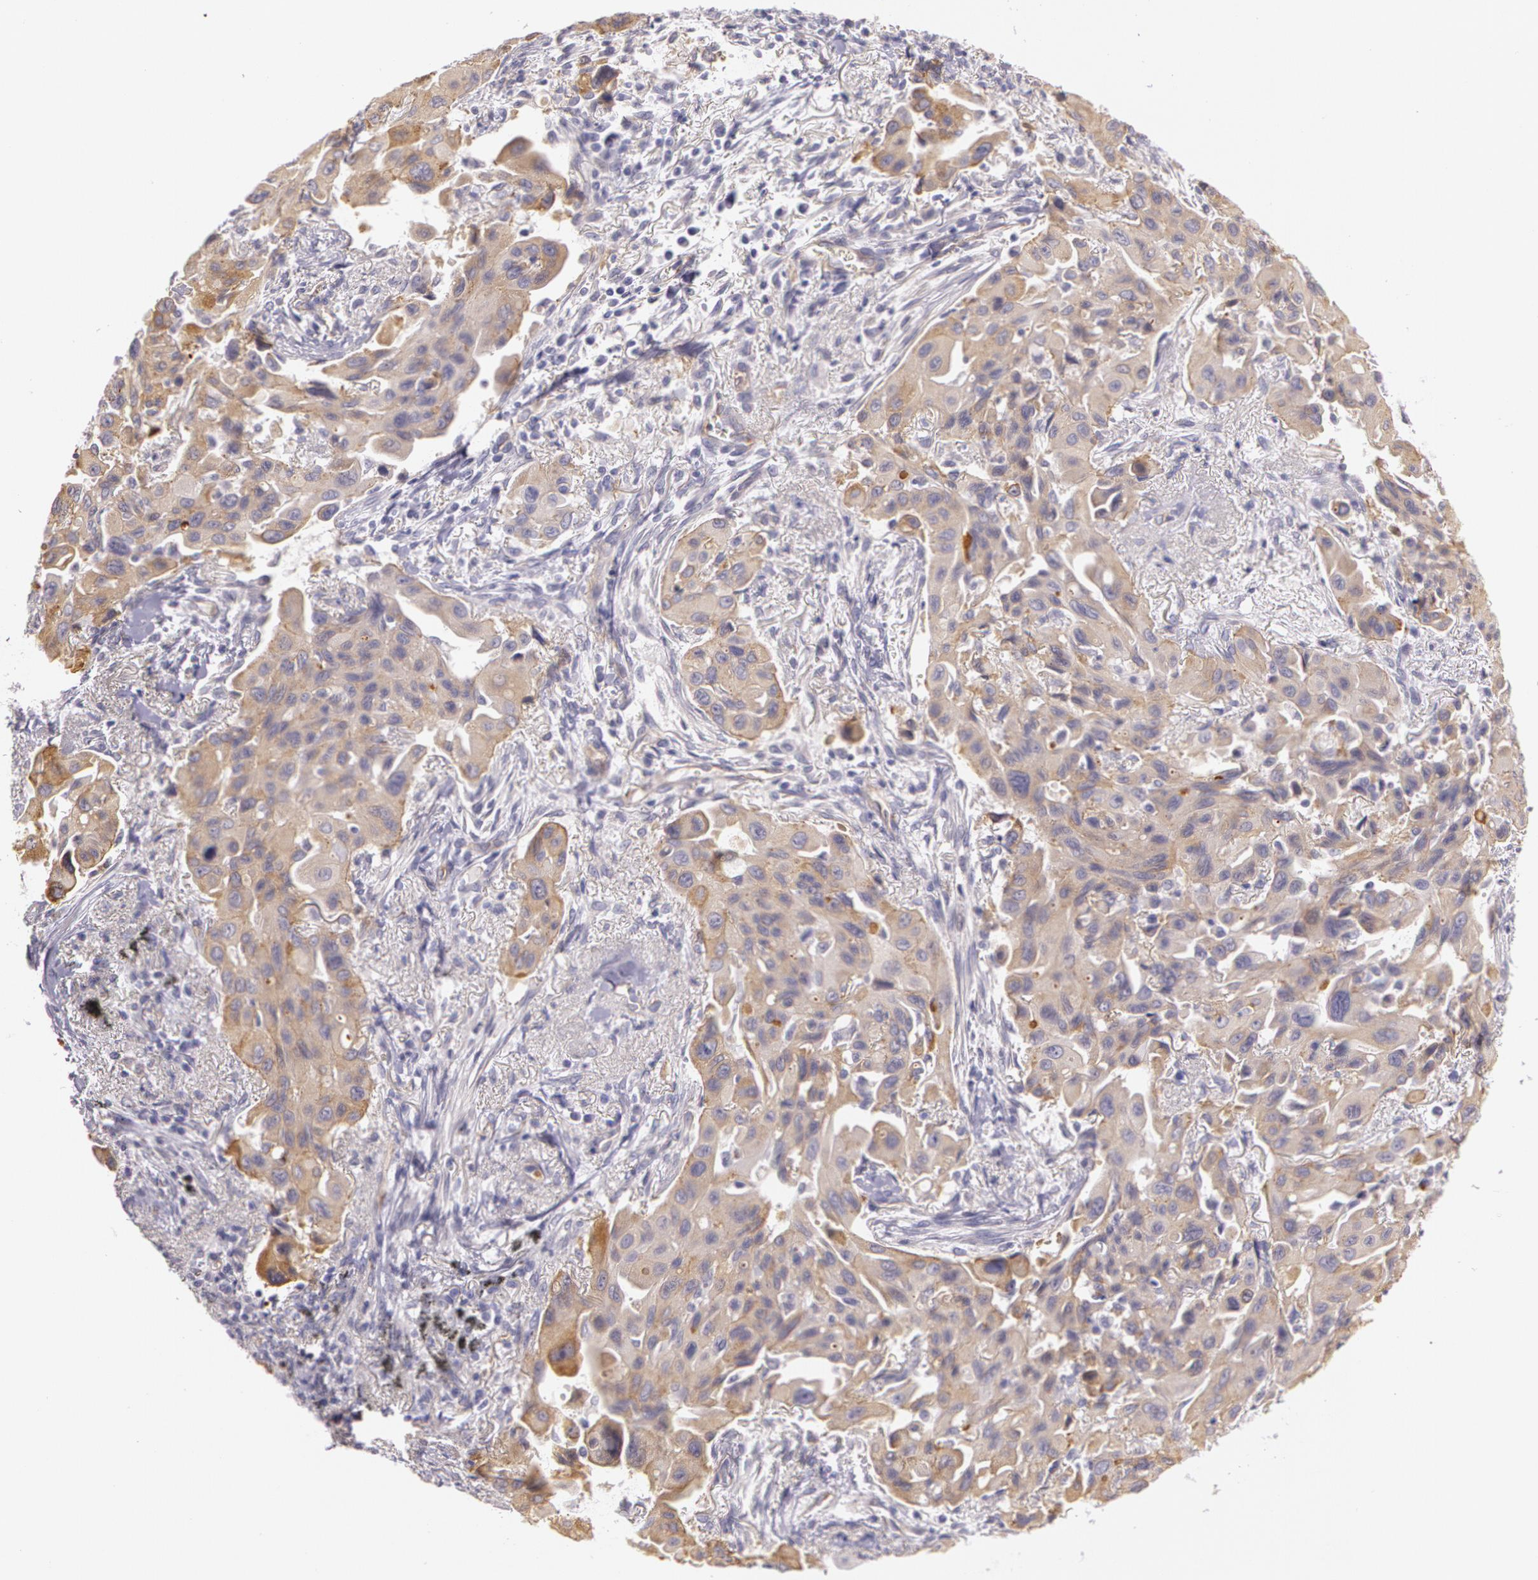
{"staining": {"intensity": "moderate", "quantity": ">75%", "location": "cytoplasmic/membranous"}, "tissue": "lung cancer", "cell_type": "Tumor cells", "image_type": "cancer", "snomed": [{"axis": "morphology", "description": "Adenocarcinoma, NOS"}, {"axis": "topography", "description": "Lung"}], "caption": "This micrograph demonstrates lung adenocarcinoma stained with immunohistochemistry to label a protein in brown. The cytoplasmic/membranous of tumor cells show moderate positivity for the protein. Nuclei are counter-stained blue.", "gene": "APP", "patient": {"sex": "male", "age": 68}}